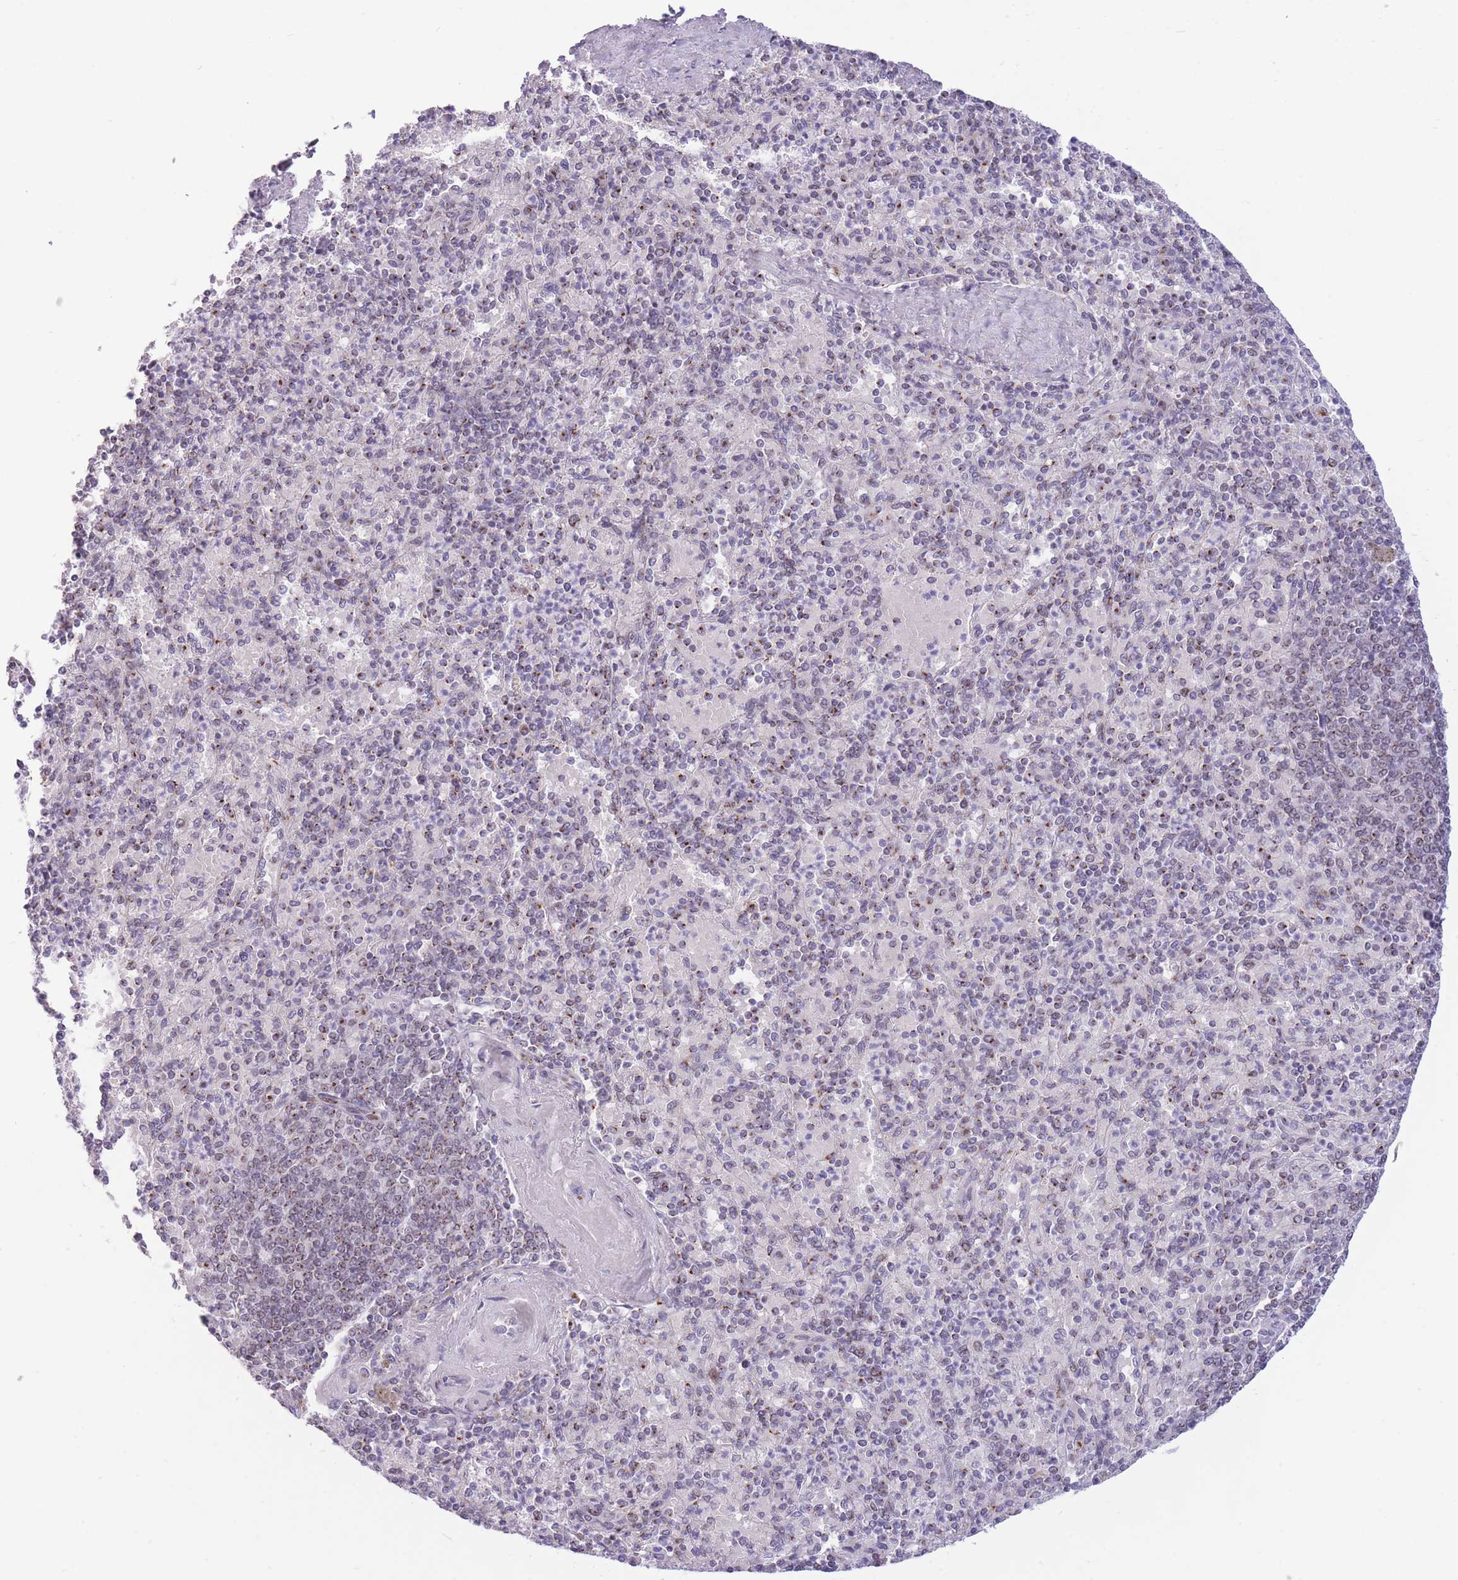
{"staining": {"intensity": "moderate", "quantity": "<25%", "location": "cytoplasmic/membranous"}, "tissue": "spleen", "cell_type": "Cells in red pulp", "image_type": "normal", "snomed": [{"axis": "morphology", "description": "Normal tissue, NOS"}, {"axis": "topography", "description": "Spleen"}], "caption": "Immunohistochemistry (DAB (3,3'-diaminobenzidine)) staining of normal human spleen displays moderate cytoplasmic/membranous protein expression in approximately <25% of cells in red pulp. (Brightfield microscopy of DAB IHC at high magnification).", "gene": "INO80C", "patient": {"sex": "male", "age": 82}}